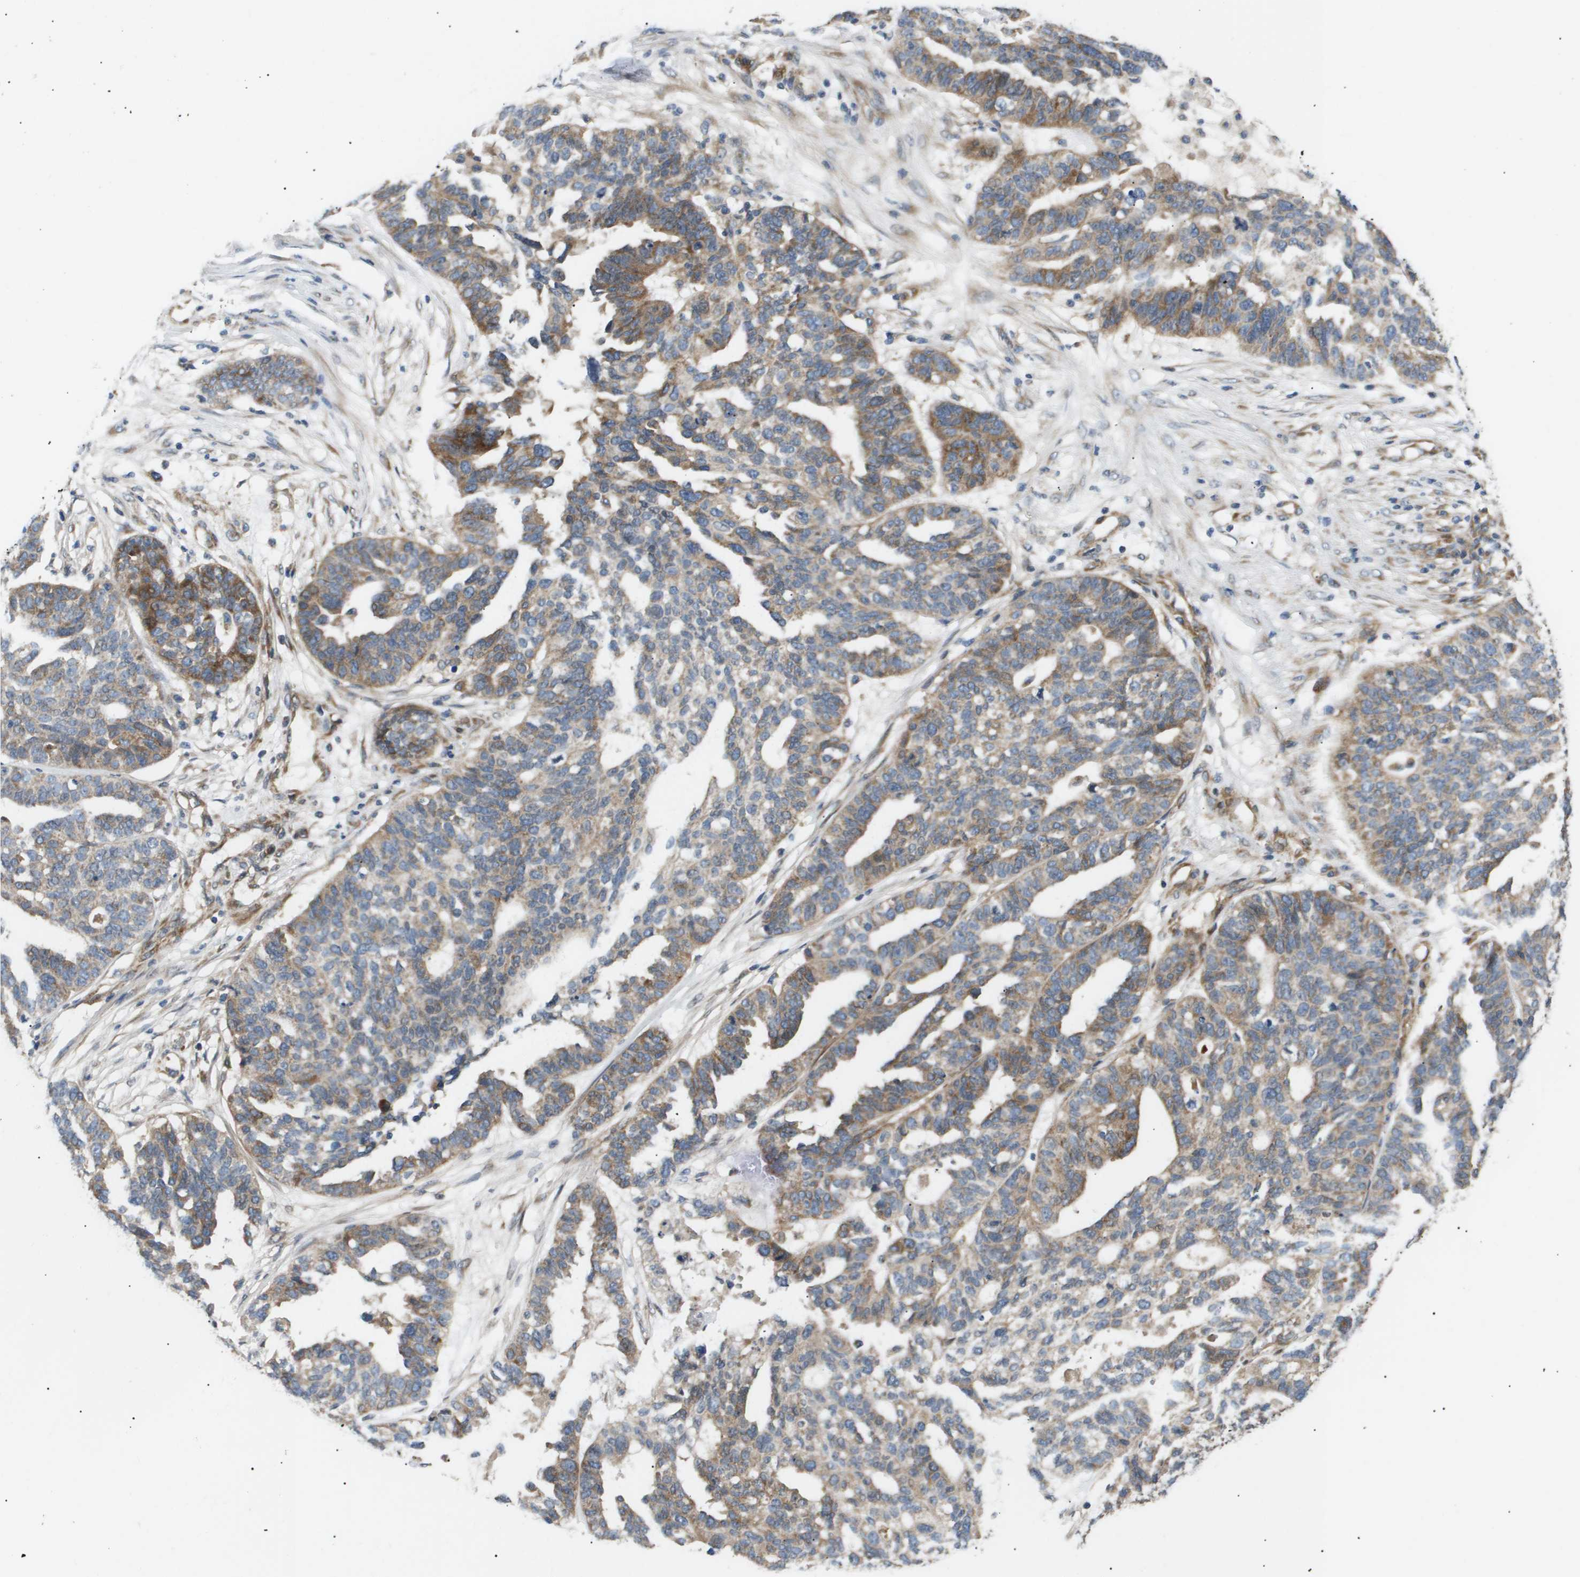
{"staining": {"intensity": "moderate", "quantity": "25%-75%", "location": "cytoplasmic/membranous"}, "tissue": "ovarian cancer", "cell_type": "Tumor cells", "image_type": "cancer", "snomed": [{"axis": "morphology", "description": "Cystadenocarcinoma, serous, NOS"}, {"axis": "topography", "description": "Ovary"}], "caption": "IHC staining of ovarian serous cystadenocarcinoma, which demonstrates medium levels of moderate cytoplasmic/membranous expression in approximately 25%-75% of tumor cells indicating moderate cytoplasmic/membranous protein expression. The staining was performed using DAB (brown) for protein detection and nuclei were counterstained in hematoxylin (blue).", "gene": "LYSMD3", "patient": {"sex": "female", "age": 59}}